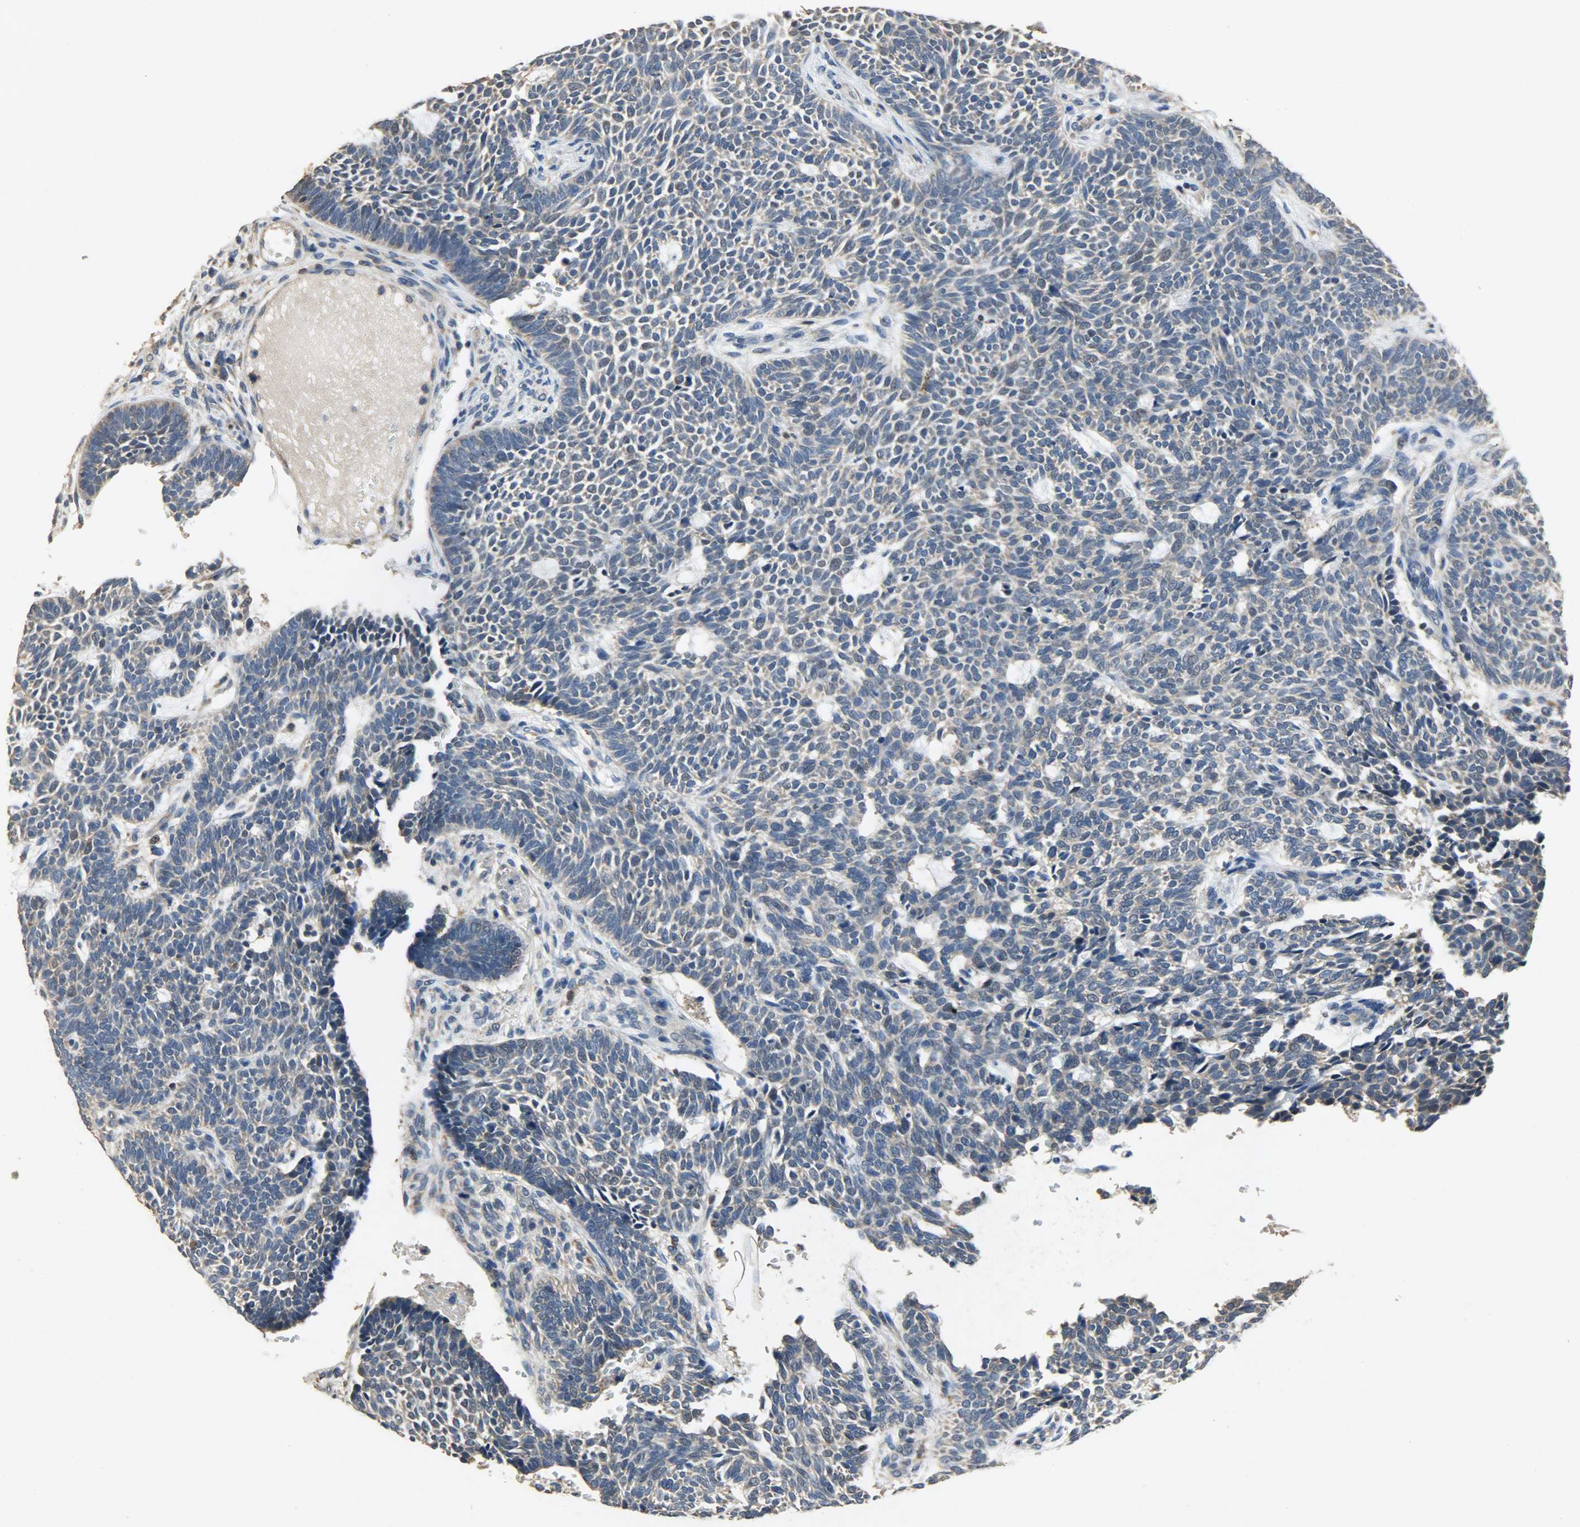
{"staining": {"intensity": "weak", "quantity": ">75%", "location": "cytoplasmic/membranous"}, "tissue": "skin cancer", "cell_type": "Tumor cells", "image_type": "cancer", "snomed": [{"axis": "morphology", "description": "Normal tissue, NOS"}, {"axis": "morphology", "description": "Basal cell carcinoma"}, {"axis": "topography", "description": "Skin"}], "caption": "Human skin basal cell carcinoma stained with a protein marker displays weak staining in tumor cells.", "gene": "CDKN2C", "patient": {"sex": "male", "age": 87}}